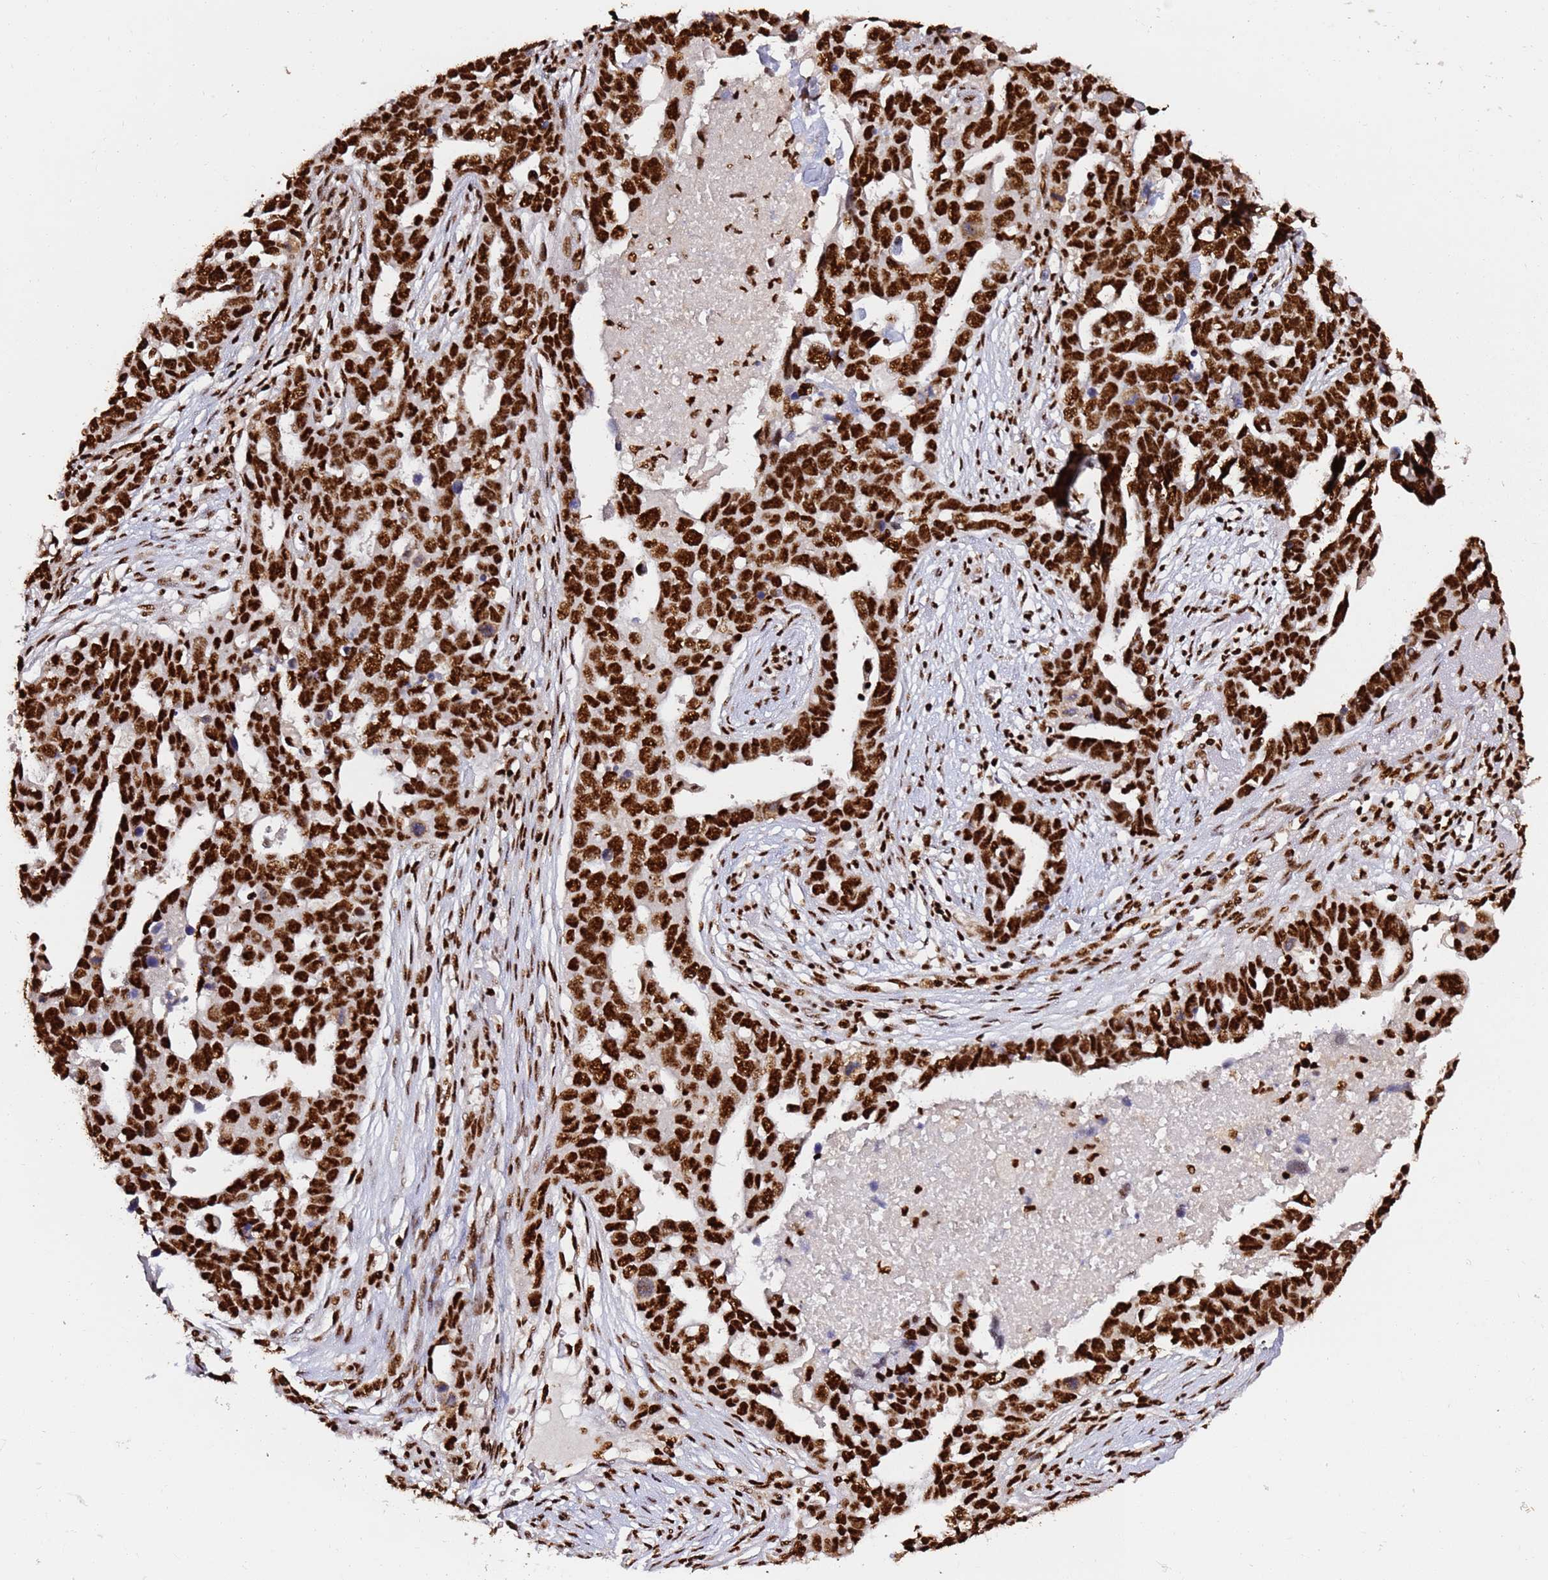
{"staining": {"intensity": "strong", "quantity": ">75%", "location": "nuclear"}, "tissue": "ovarian cancer", "cell_type": "Tumor cells", "image_type": "cancer", "snomed": [{"axis": "morphology", "description": "Cystadenocarcinoma, serous, NOS"}, {"axis": "topography", "description": "Ovary"}], "caption": "This is a histology image of IHC staining of ovarian serous cystadenocarcinoma, which shows strong staining in the nuclear of tumor cells.", "gene": "C6orf226", "patient": {"sex": "female", "age": 54}}